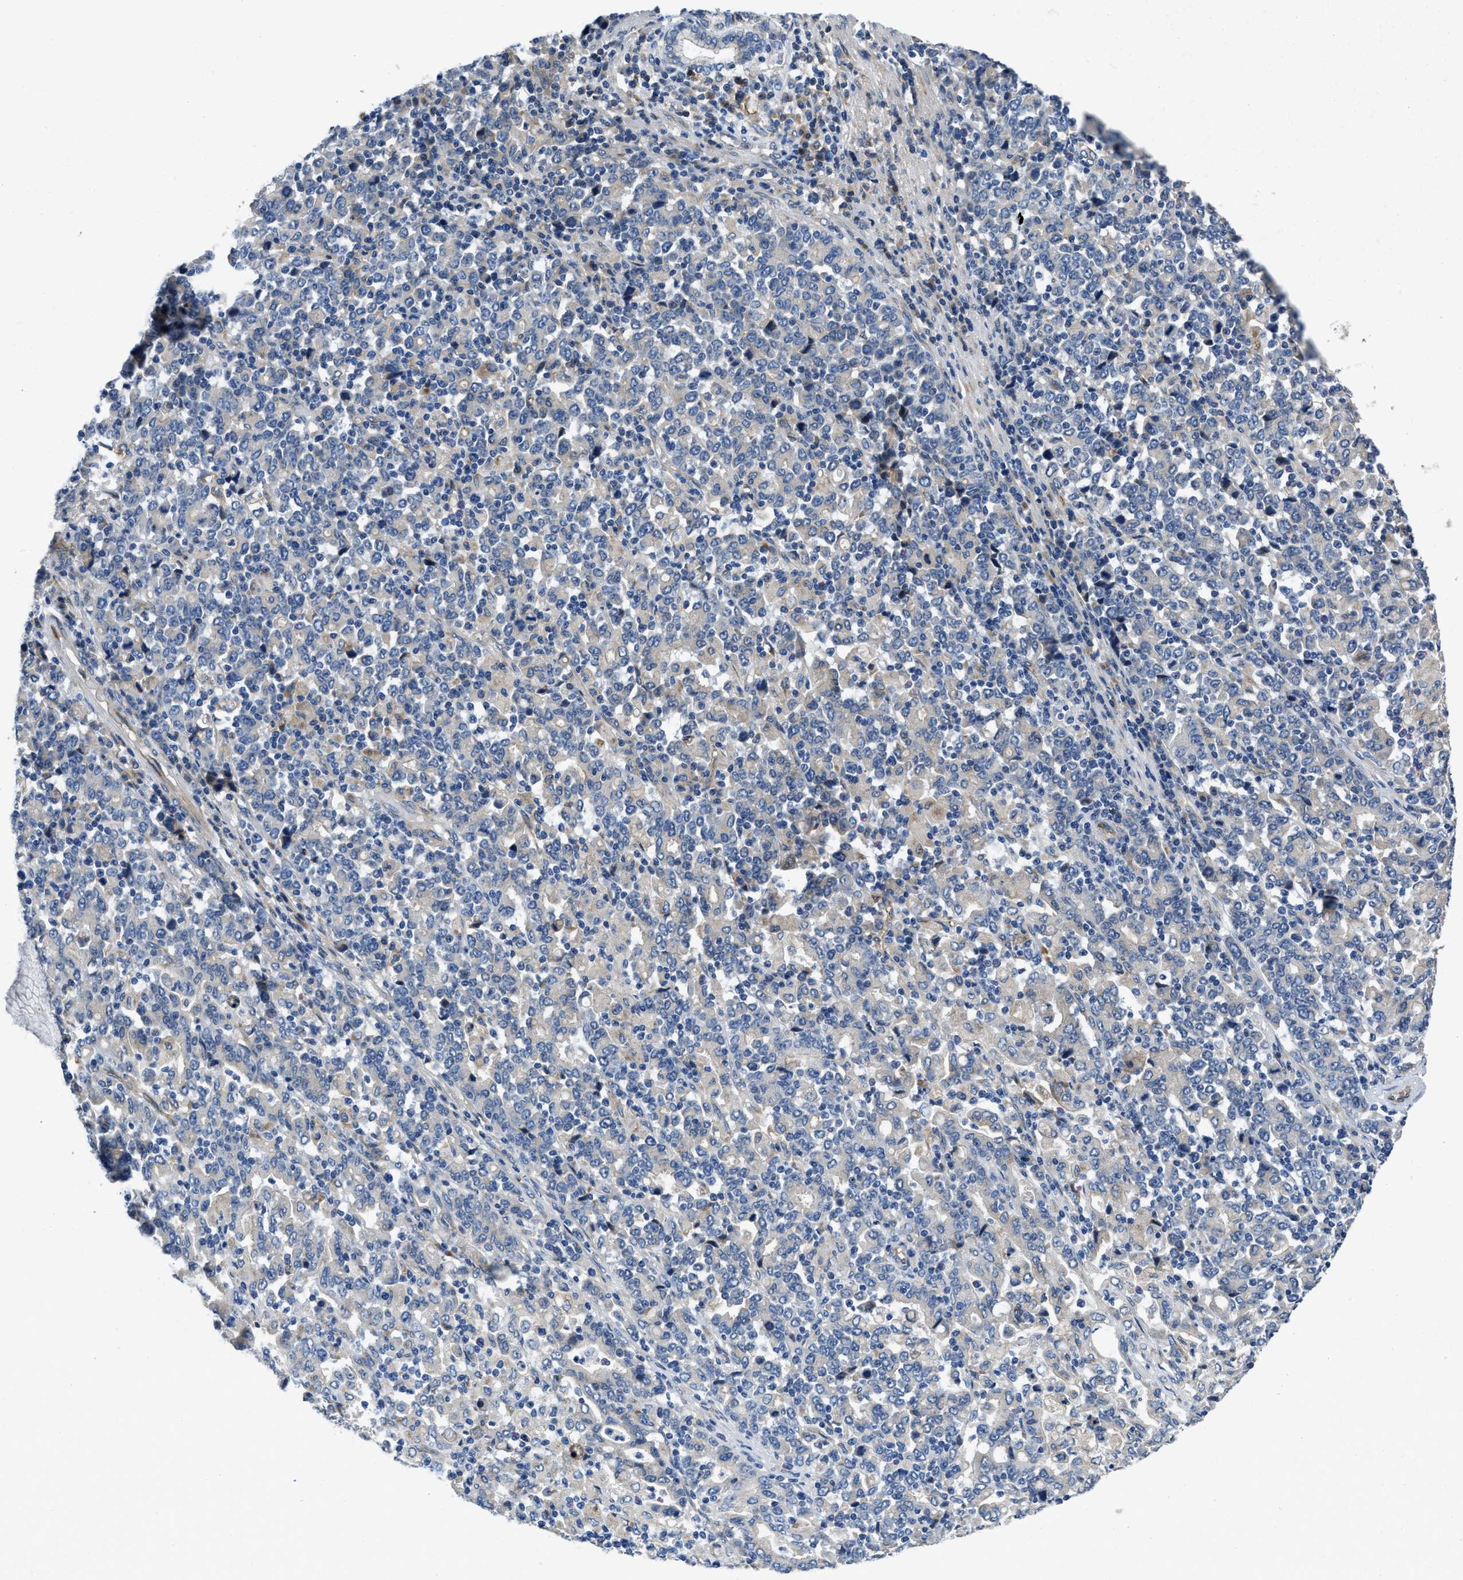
{"staining": {"intensity": "negative", "quantity": "none", "location": "none"}, "tissue": "stomach cancer", "cell_type": "Tumor cells", "image_type": "cancer", "snomed": [{"axis": "morphology", "description": "Adenocarcinoma, NOS"}, {"axis": "topography", "description": "Stomach, upper"}], "caption": "Stomach cancer (adenocarcinoma) was stained to show a protein in brown. There is no significant expression in tumor cells.", "gene": "GGCX", "patient": {"sex": "male", "age": 69}}